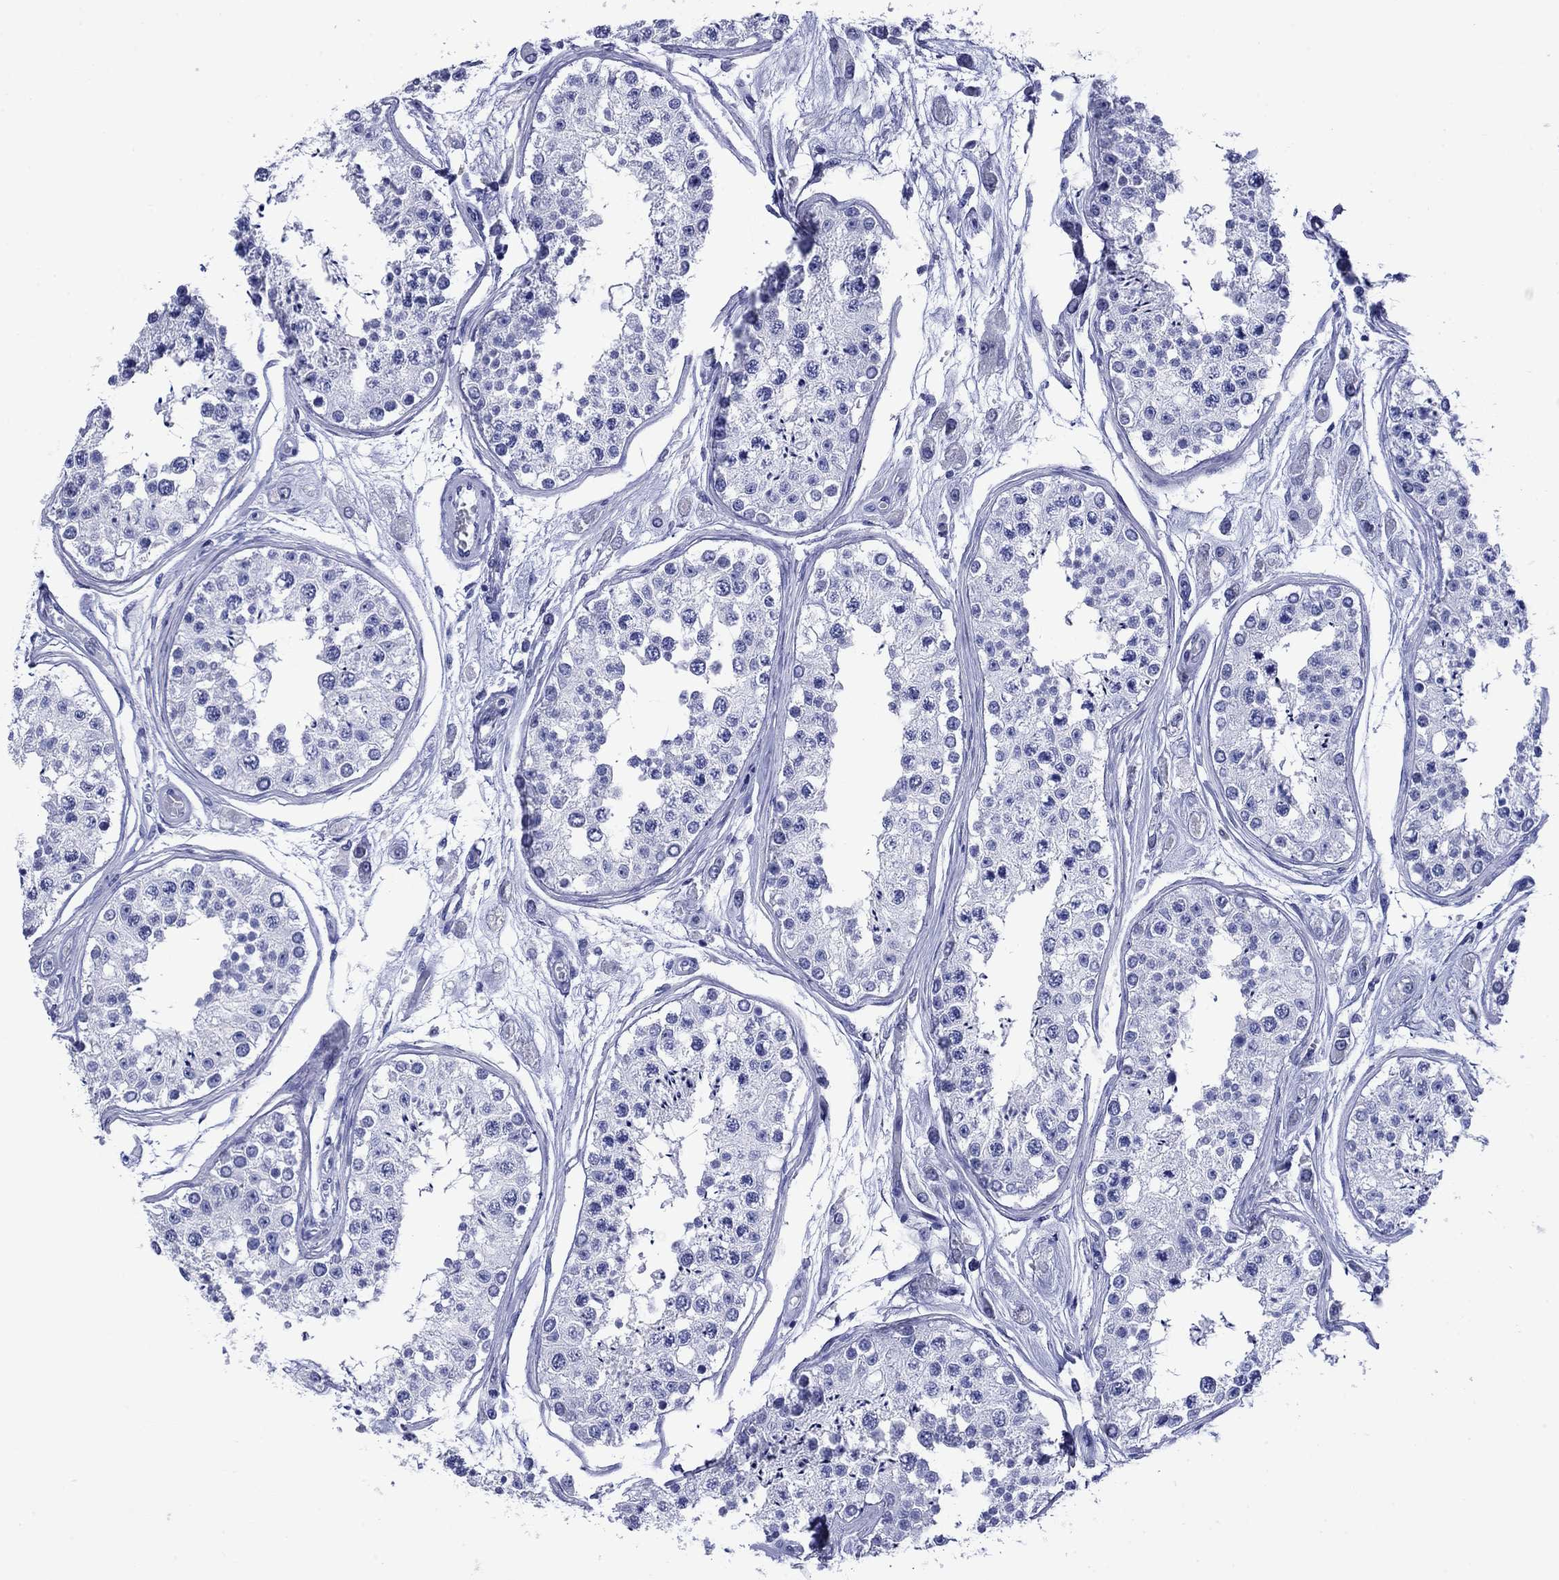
{"staining": {"intensity": "negative", "quantity": "none", "location": "none"}, "tissue": "testis", "cell_type": "Cells in seminiferous ducts", "image_type": "normal", "snomed": [{"axis": "morphology", "description": "Normal tissue, NOS"}, {"axis": "topography", "description": "Testis"}], "caption": "This is a photomicrograph of IHC staining of unremarkable testis, which shows no expression in cells in seminiferous ducts. Brightfield microscopy of immunohistochemistry stained with DAB (3,3'-diaminobenzidine) (brown) and hematoxylin (blue), captured at high magnification.", "gene": "GIP", "patient": {"sex": "male", "age": 25}}